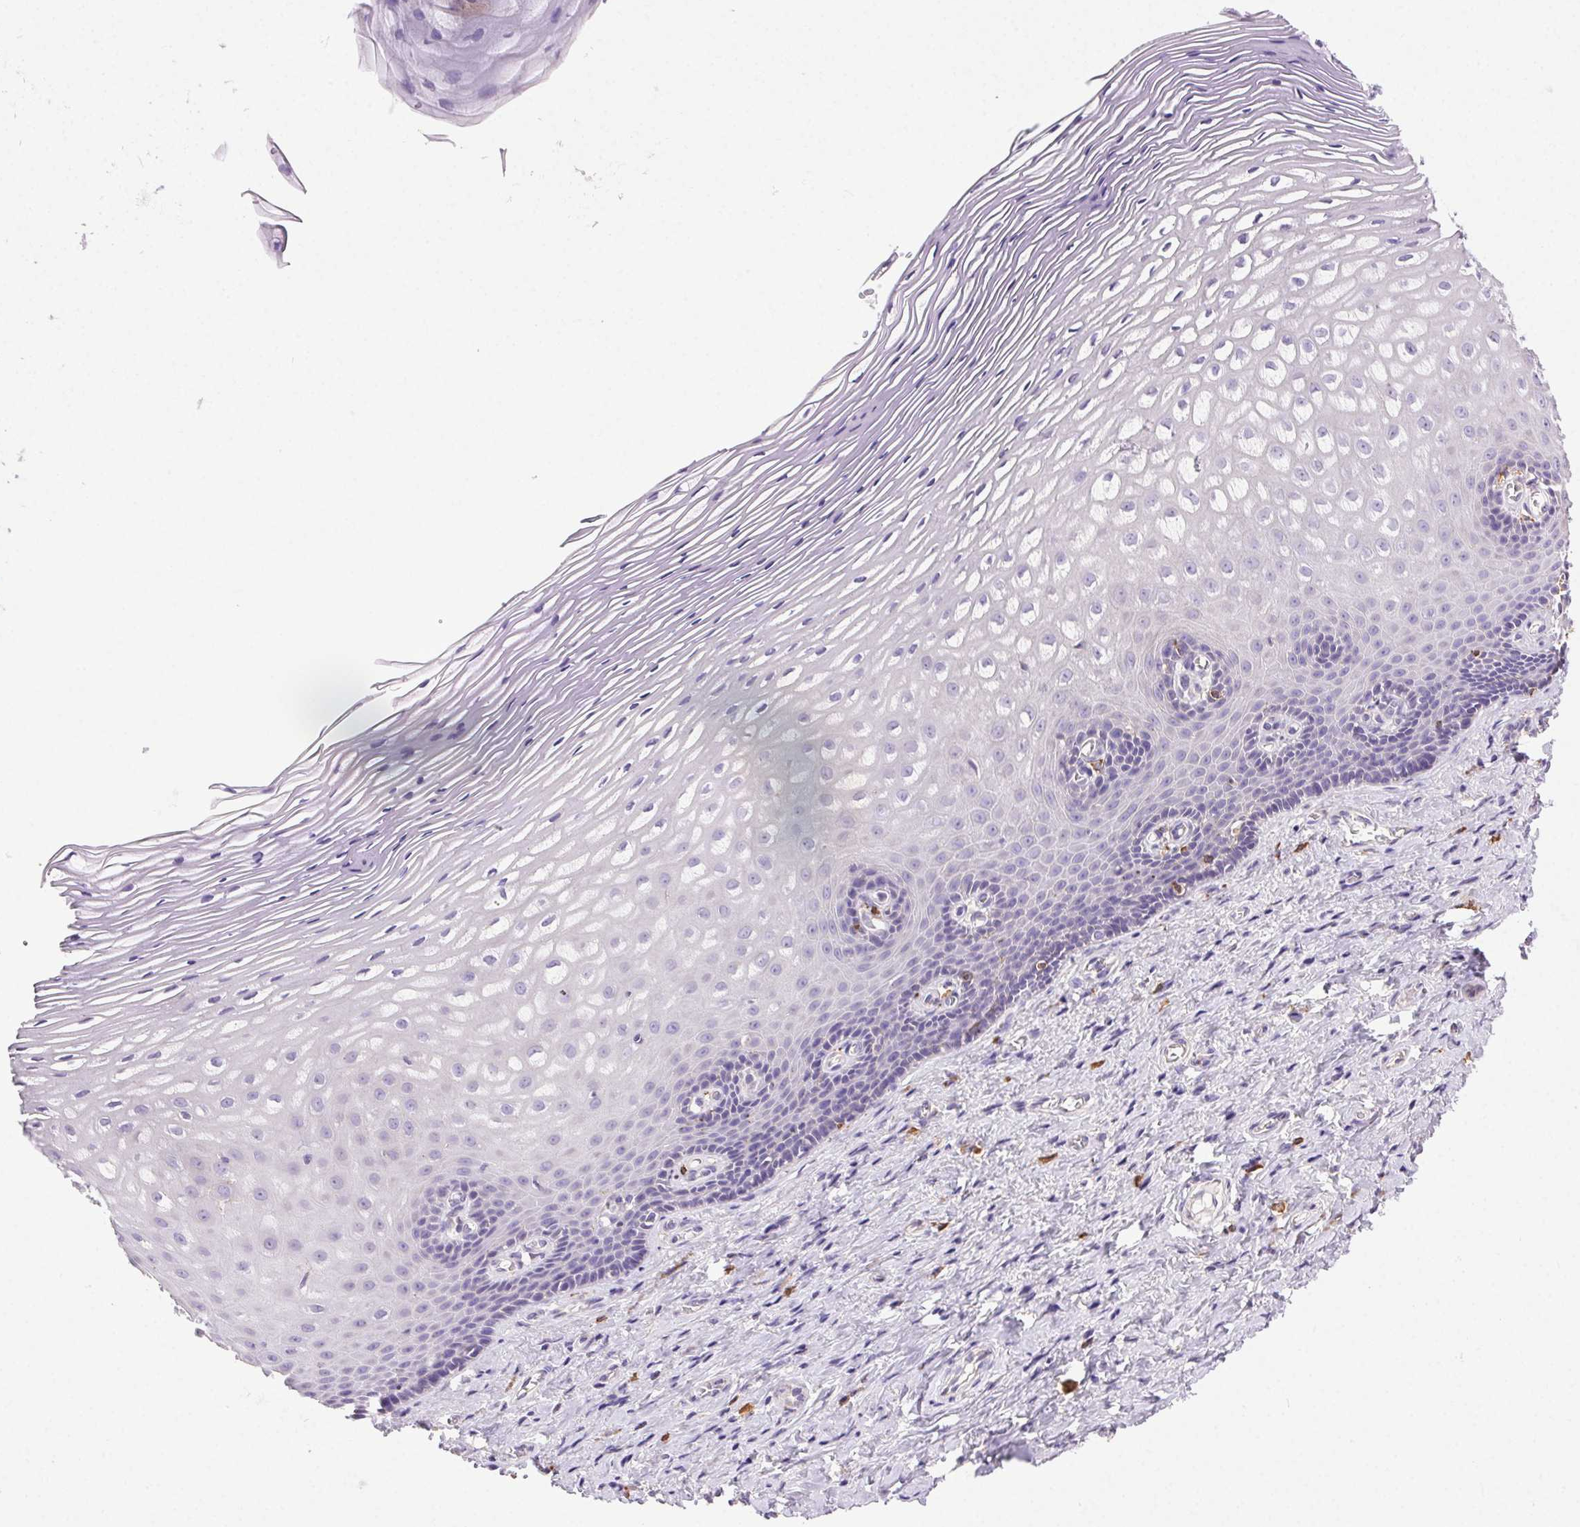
{"staining": {"intensity": "negative", "quantity": "none", "location": "none"}, "tissue": "vagina", "cell_type": "Squamous epithelial cells", "image_type": "normal", "snomed": [{"axis": "morphology", "description": "Normal tissue, NOS"}, {"axis": "topography", "description": "Vagina"}], "caption": "DAB (3,3'-diaminobenzidine) immunohistochemical staining of unremarkable vagina exhibits no significant positivity in squamous epithelial cells.", "gene": "SNX31", "patient": {"sex": "female", "age": 83}}